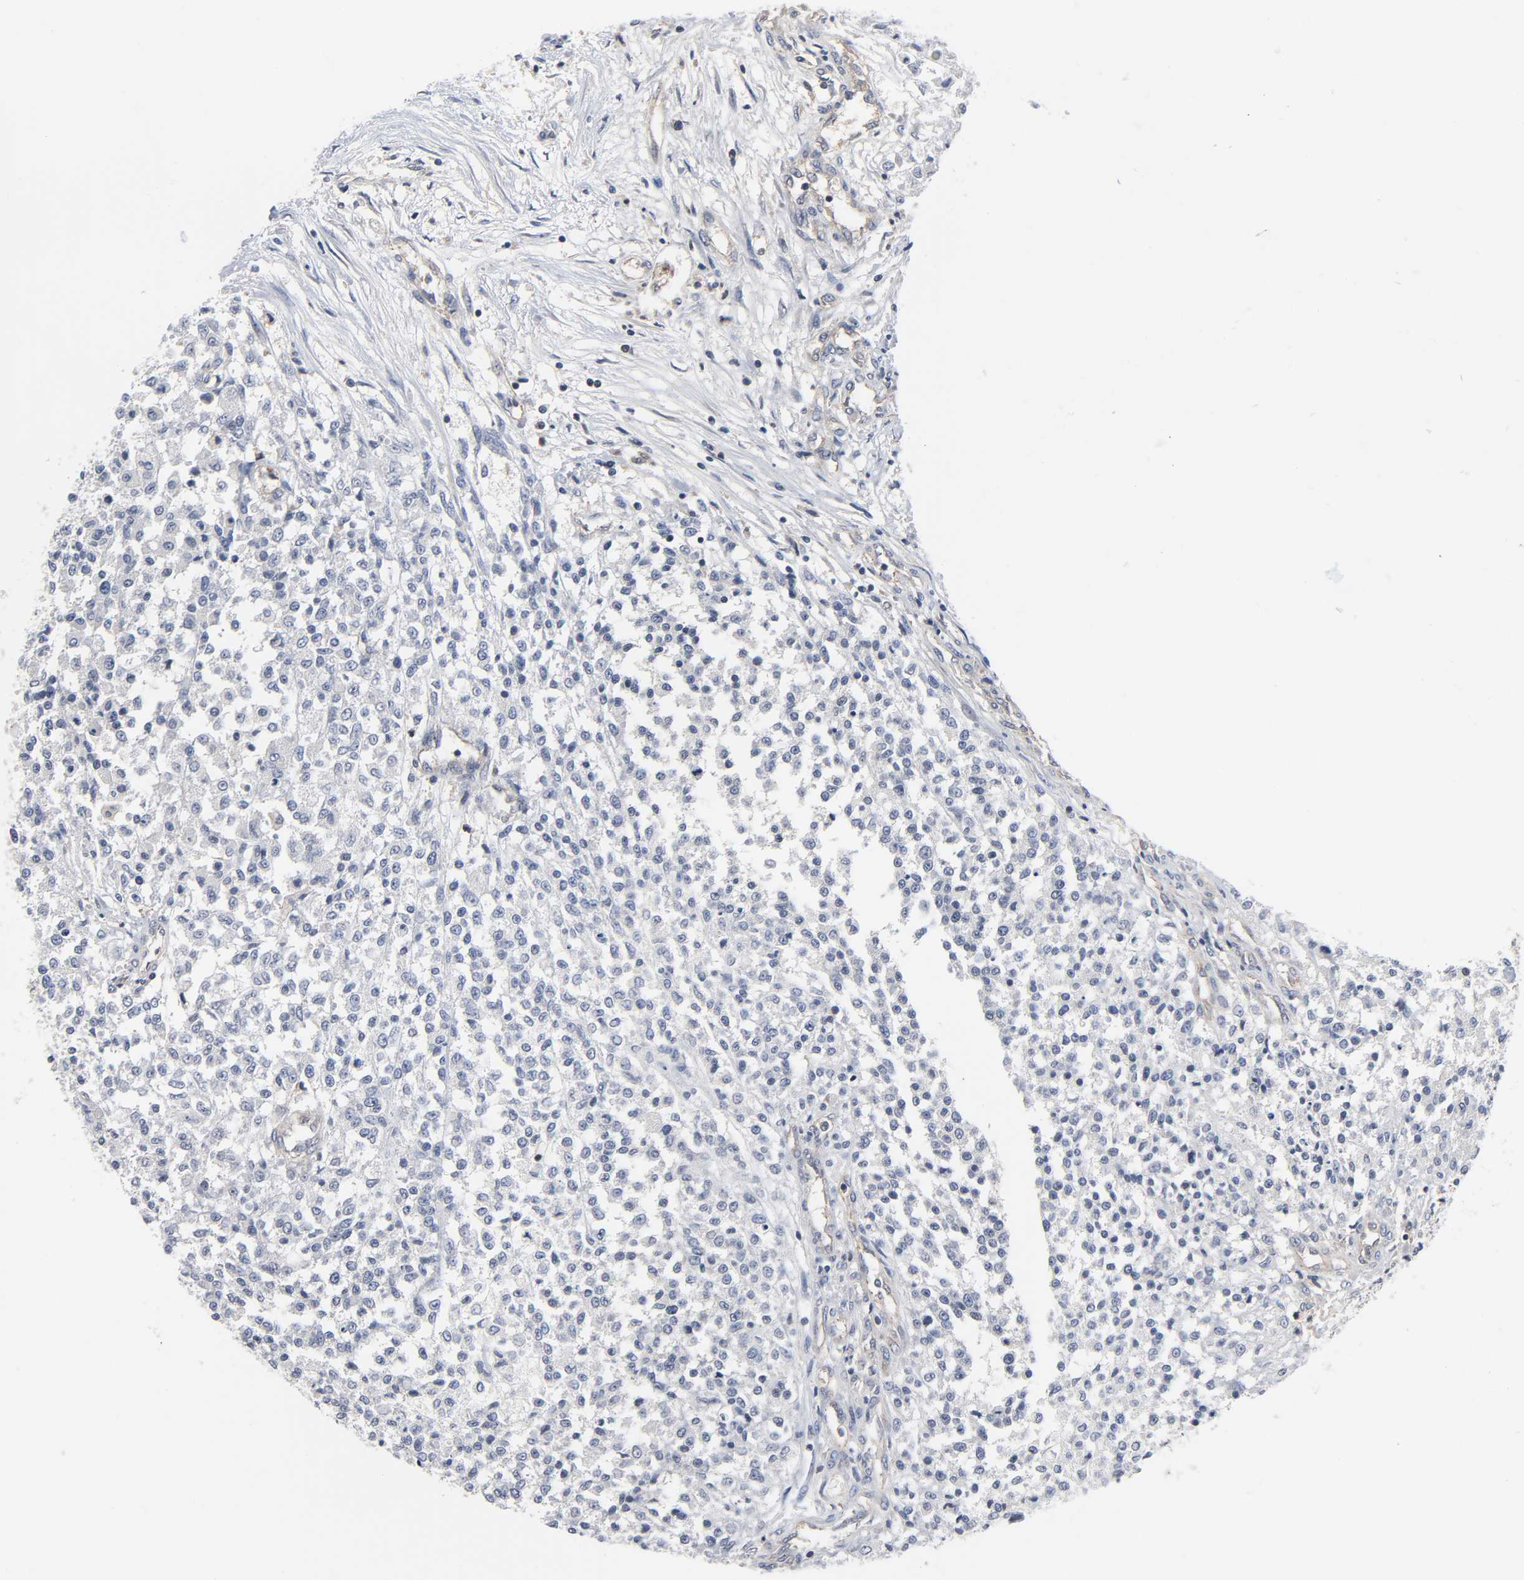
{"staining": {"intensity": "negative", "quantity": "none", "location": "none"}, "tissue": "testis cancer", "cell_type": "Tumor cells", "image_type": "cancer", "snomed": [{"axis": "morphology", "description": "Seminoma, NOS"}, {"axis": "topography", "description": "Testis"}], "caption": "High magnification brightfield microscopy of seminoma (testis) stained with DAB (brown) and counterstained with hematoxylin (blue): tumor cells show no significant positivity.", "gene": "DDX10", "patient": {"sex": "male", "age": 59}}